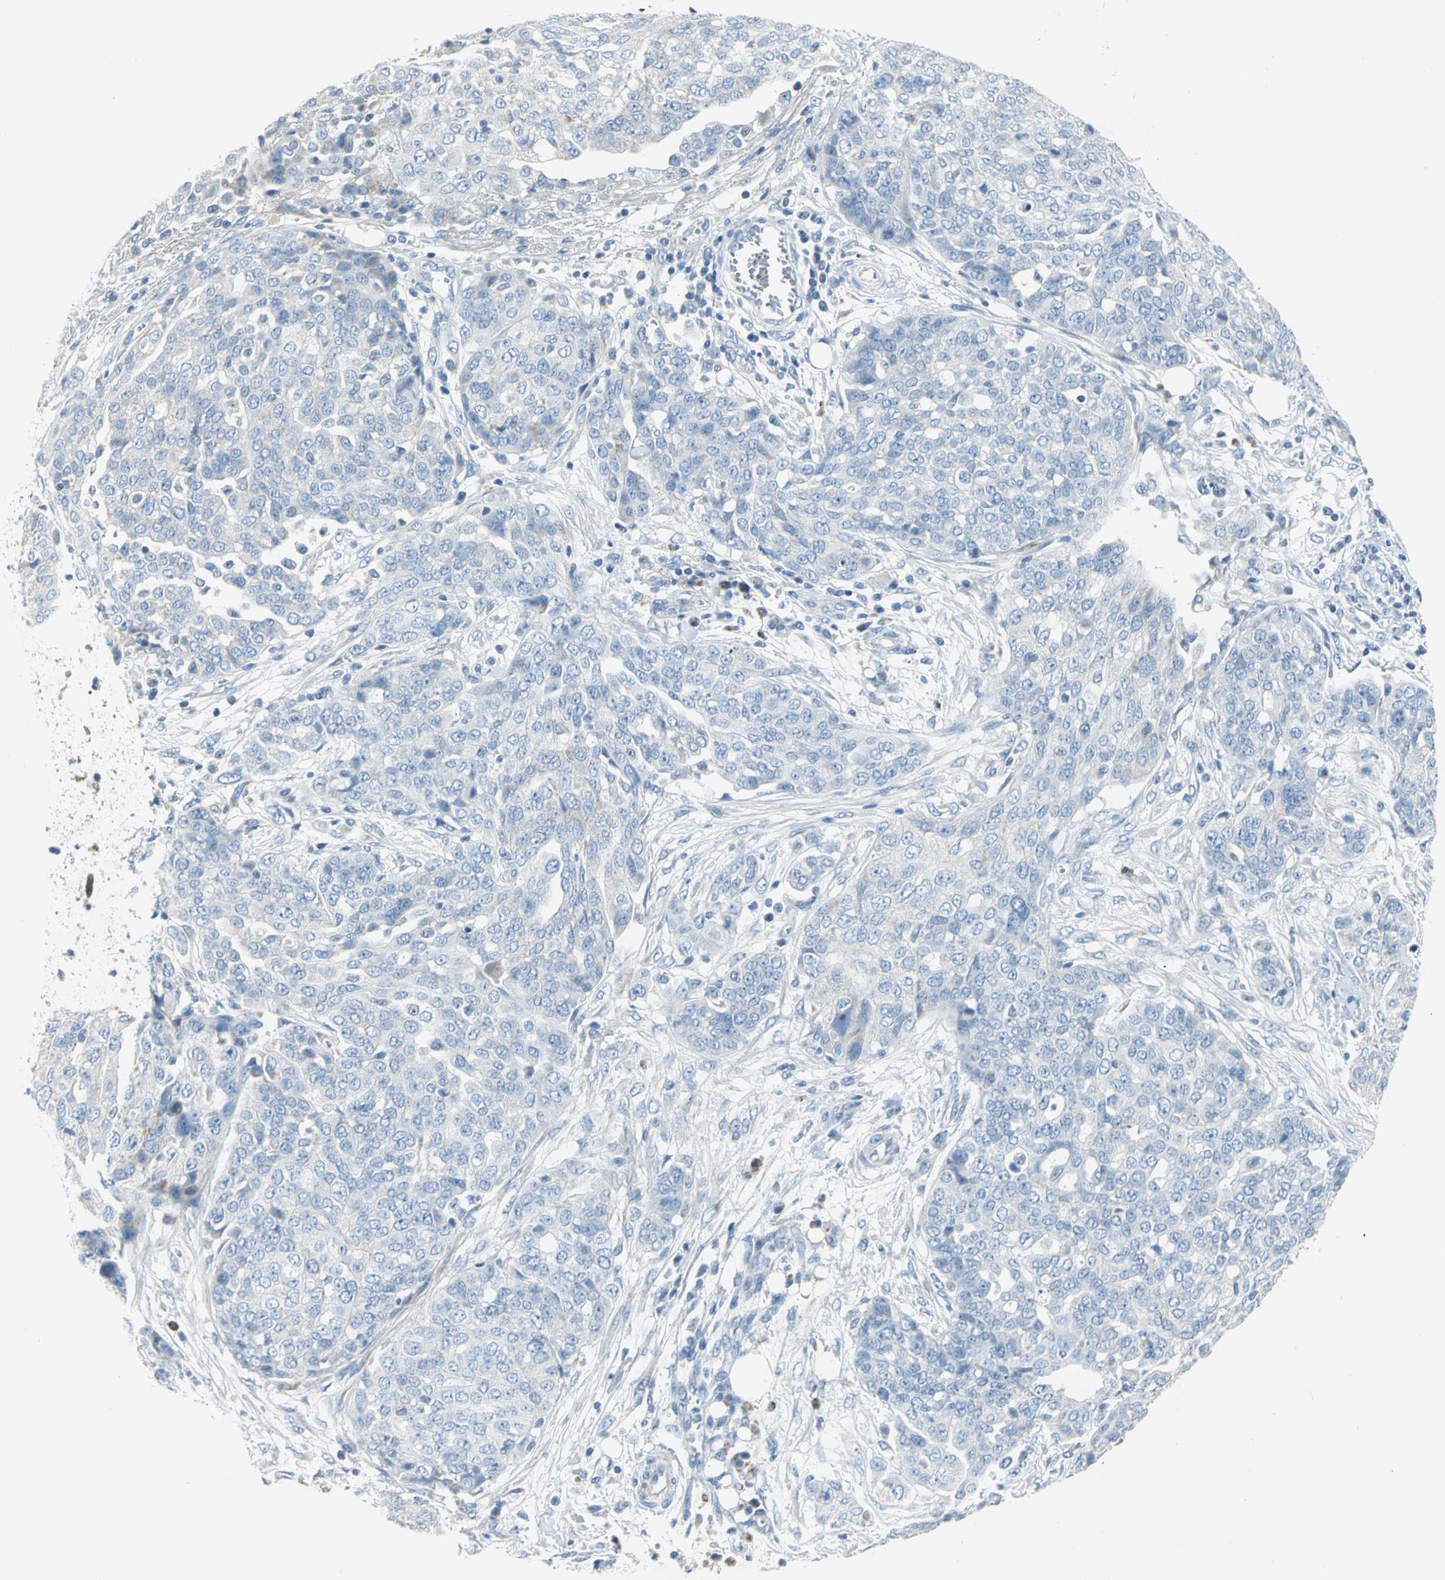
{"staining": {"intensity": "negative", "quantity": "none", "location": "none"}, "tissue": "ovarian cancer", "cell_type": "Tumor cells", "image_type": "cancer", "snomed": [{"axis": "morphology", "description": "Cystadenocarcinoma, serous, NOS"}, {"axis": "topography", "description": "Soft tissue"}, {"axis": "topography", "description": "Ovary"}], "caption": "Immunohistochemical staining of ovarian cancer (serous cystadenocarcinoma) displays no significant staining in tumor cells.", "gene": "ALOX15", "patient": {"sex": "female", "age": 57}}